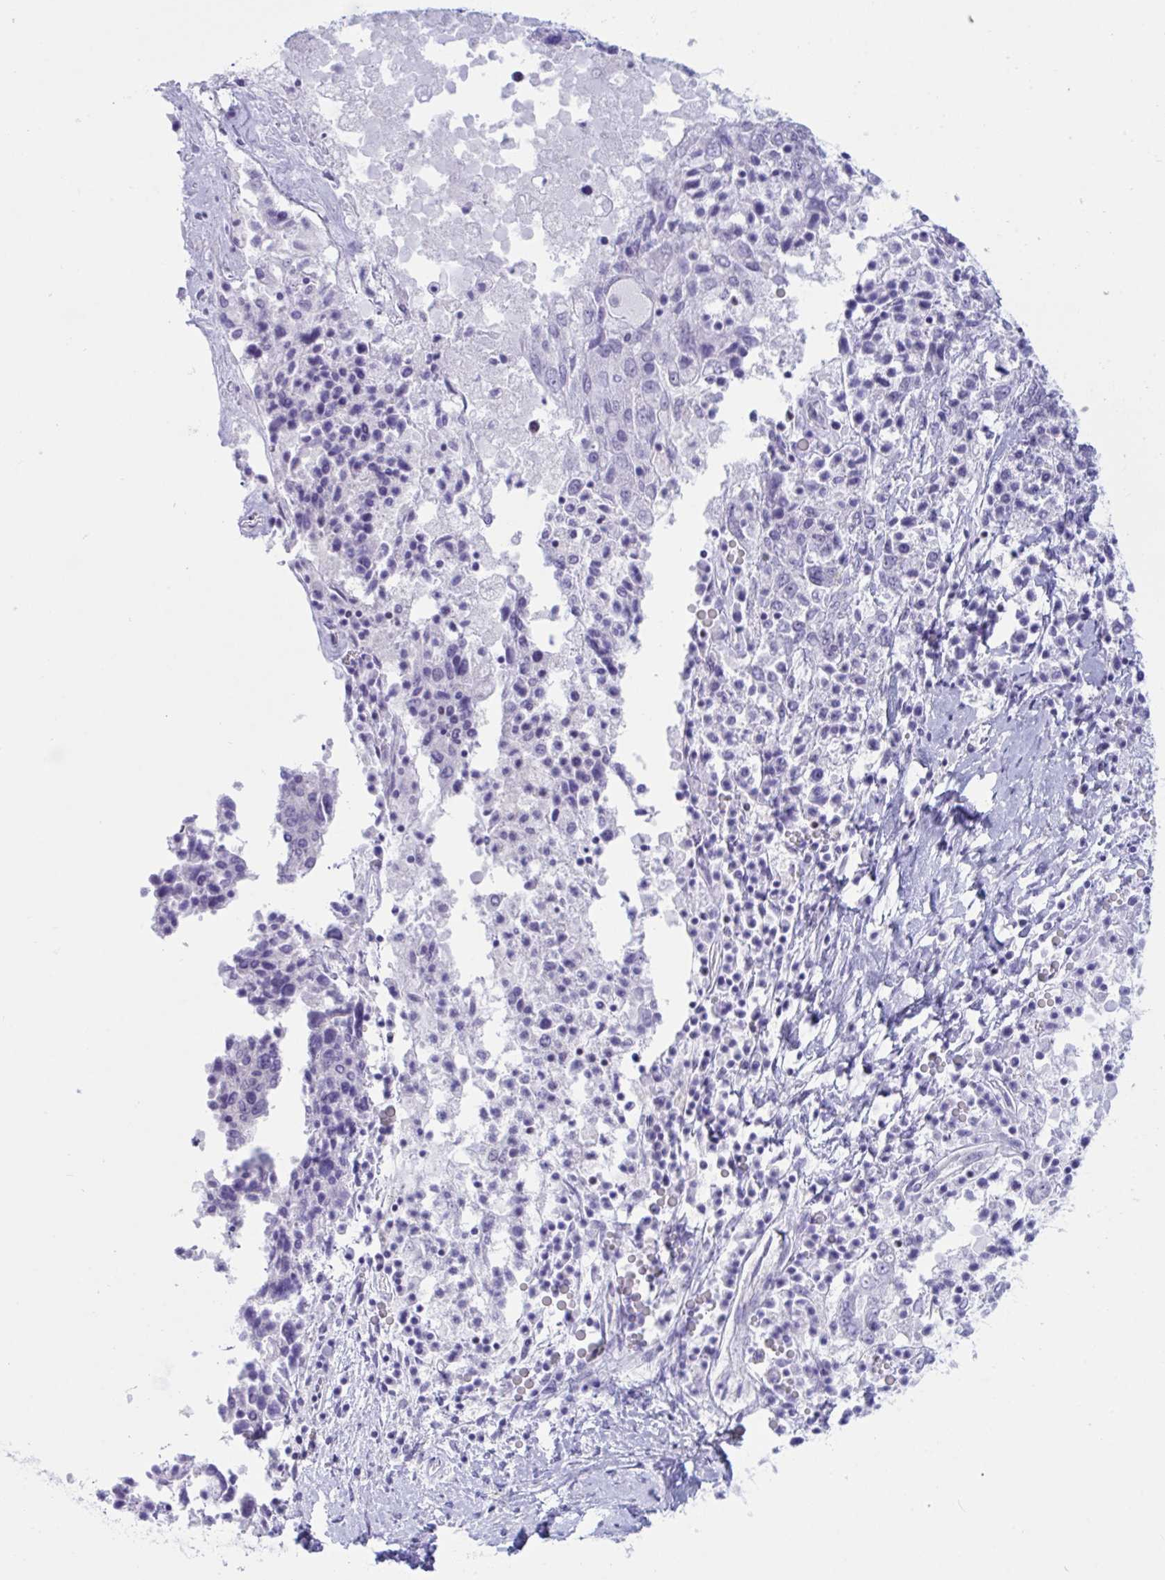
{"staining": {"intensity": "negative", "quantity": "none", "location": "none"}, "tissue": "ovarian cancer", "cell_type": "Tumor cells", "image_type": "cancer", "snomed": [{"axis": "morphology", "description": "Carcinoma, endometroid"}, {"axis": "topography", "description": "Ovary"}], "caption": "Immunohistochemical staining of human endometroid carcinoma (ovarian) exhibits no significant staining in tumor cells. The staining is performed using DAB (3,3'-diaminobenzidine) brown chromogen with nuclei counter-stained in using hematoxylin.", "gene": "IKZF2", "patient": {"sex": "female", "age": 62}}